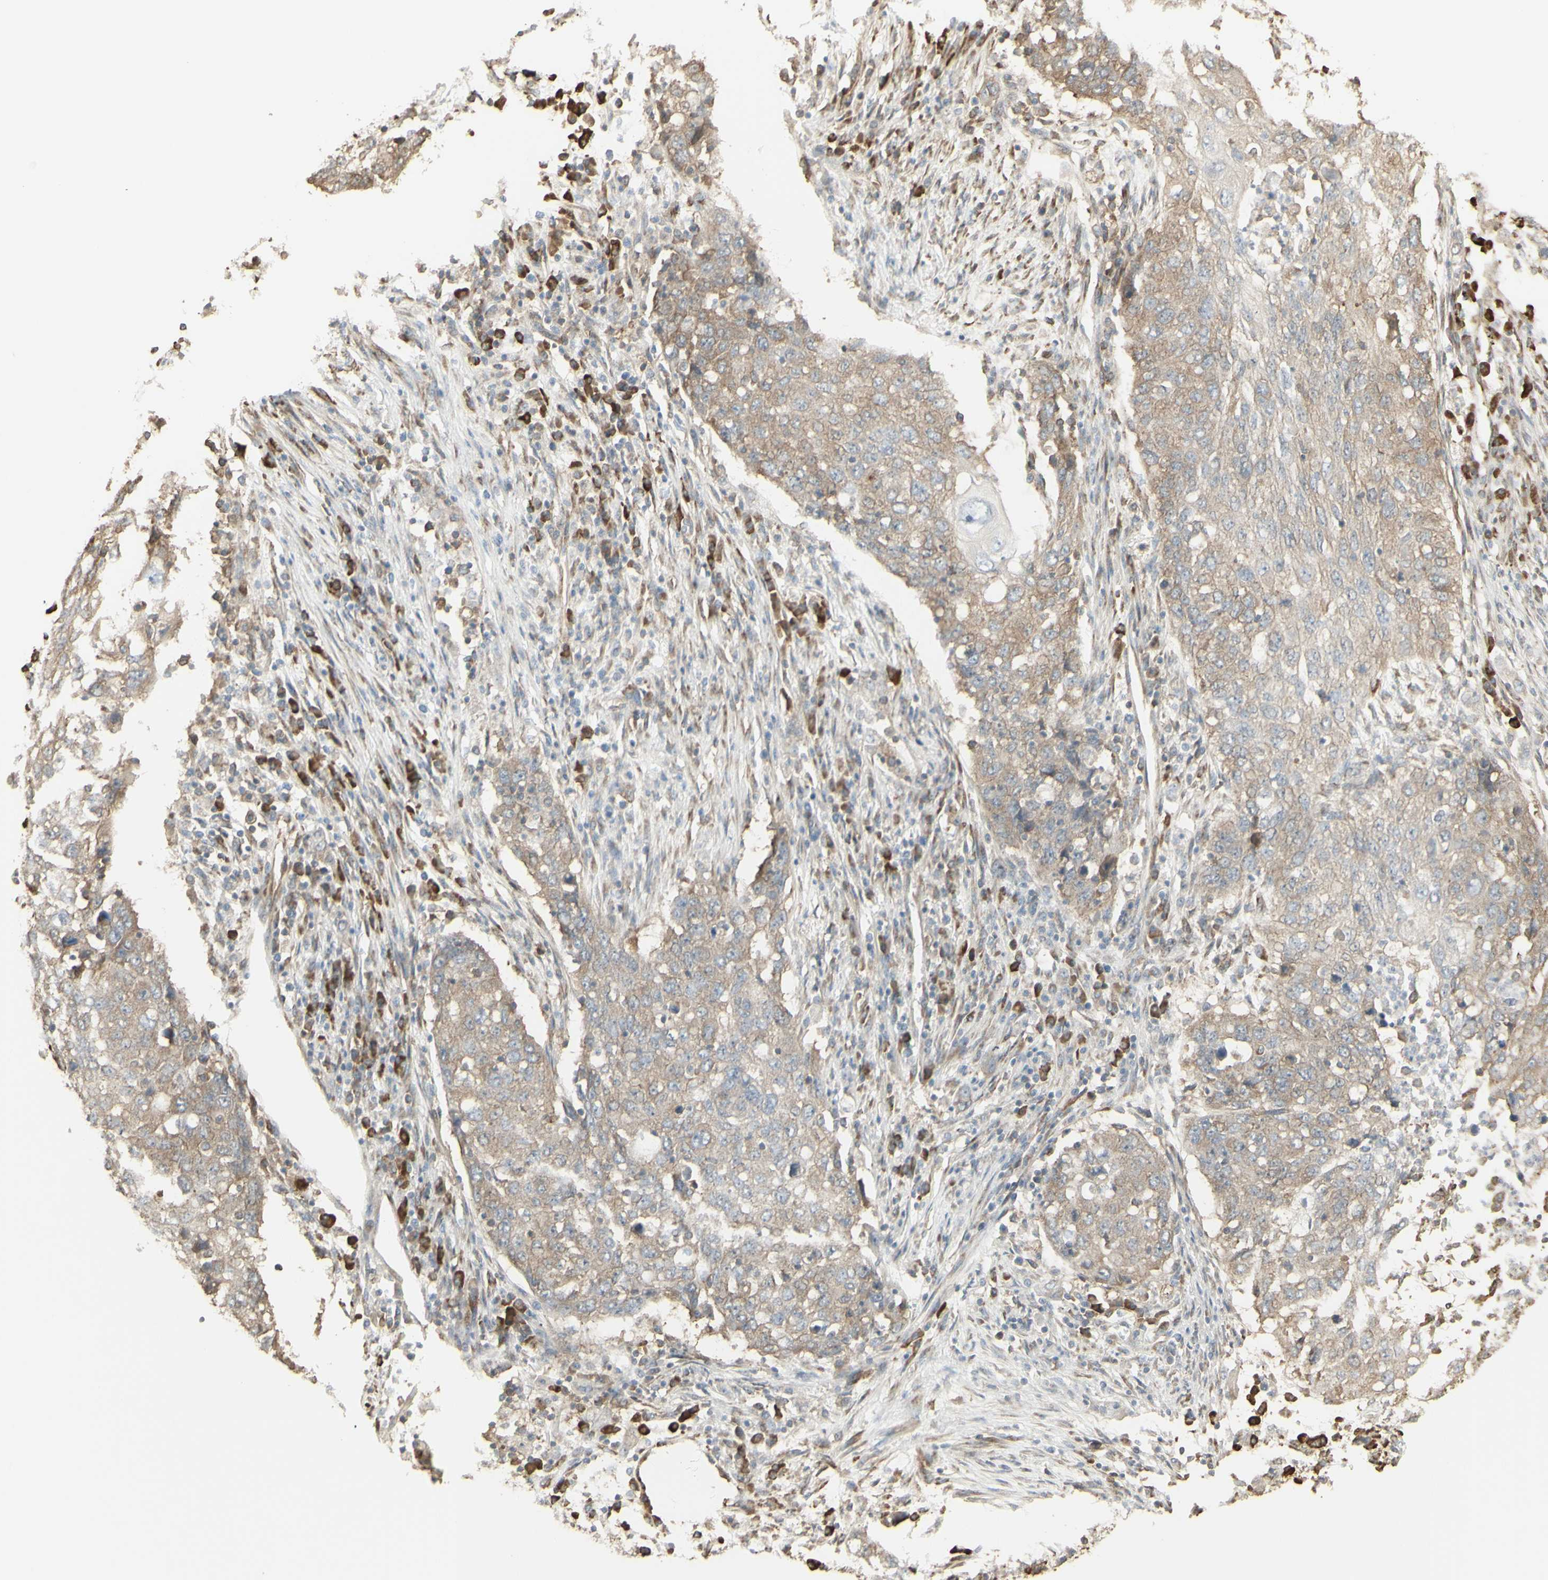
{"staining": {"intensity": "weak", "quantity": ">75%", "location": "cytoplasmic/membranous"}, "tissue": "lung cancer", "cell_type": "Tumor cells", "image_type": "cancer", "snomed": [{"axis": "morphology", "description": "Squamous cell carcinoma, NOS"}, {"axis": "topography", "description": "Lung"}], "caption": "Human lung cancer (squamous cell carcinoma) stained with a brown dye displays weak cytoplasmic/membranous positive expression in about >75% of tumor cells.", "gene": "EEF1B2", "patient": {"sex": "female", "age": 63}}